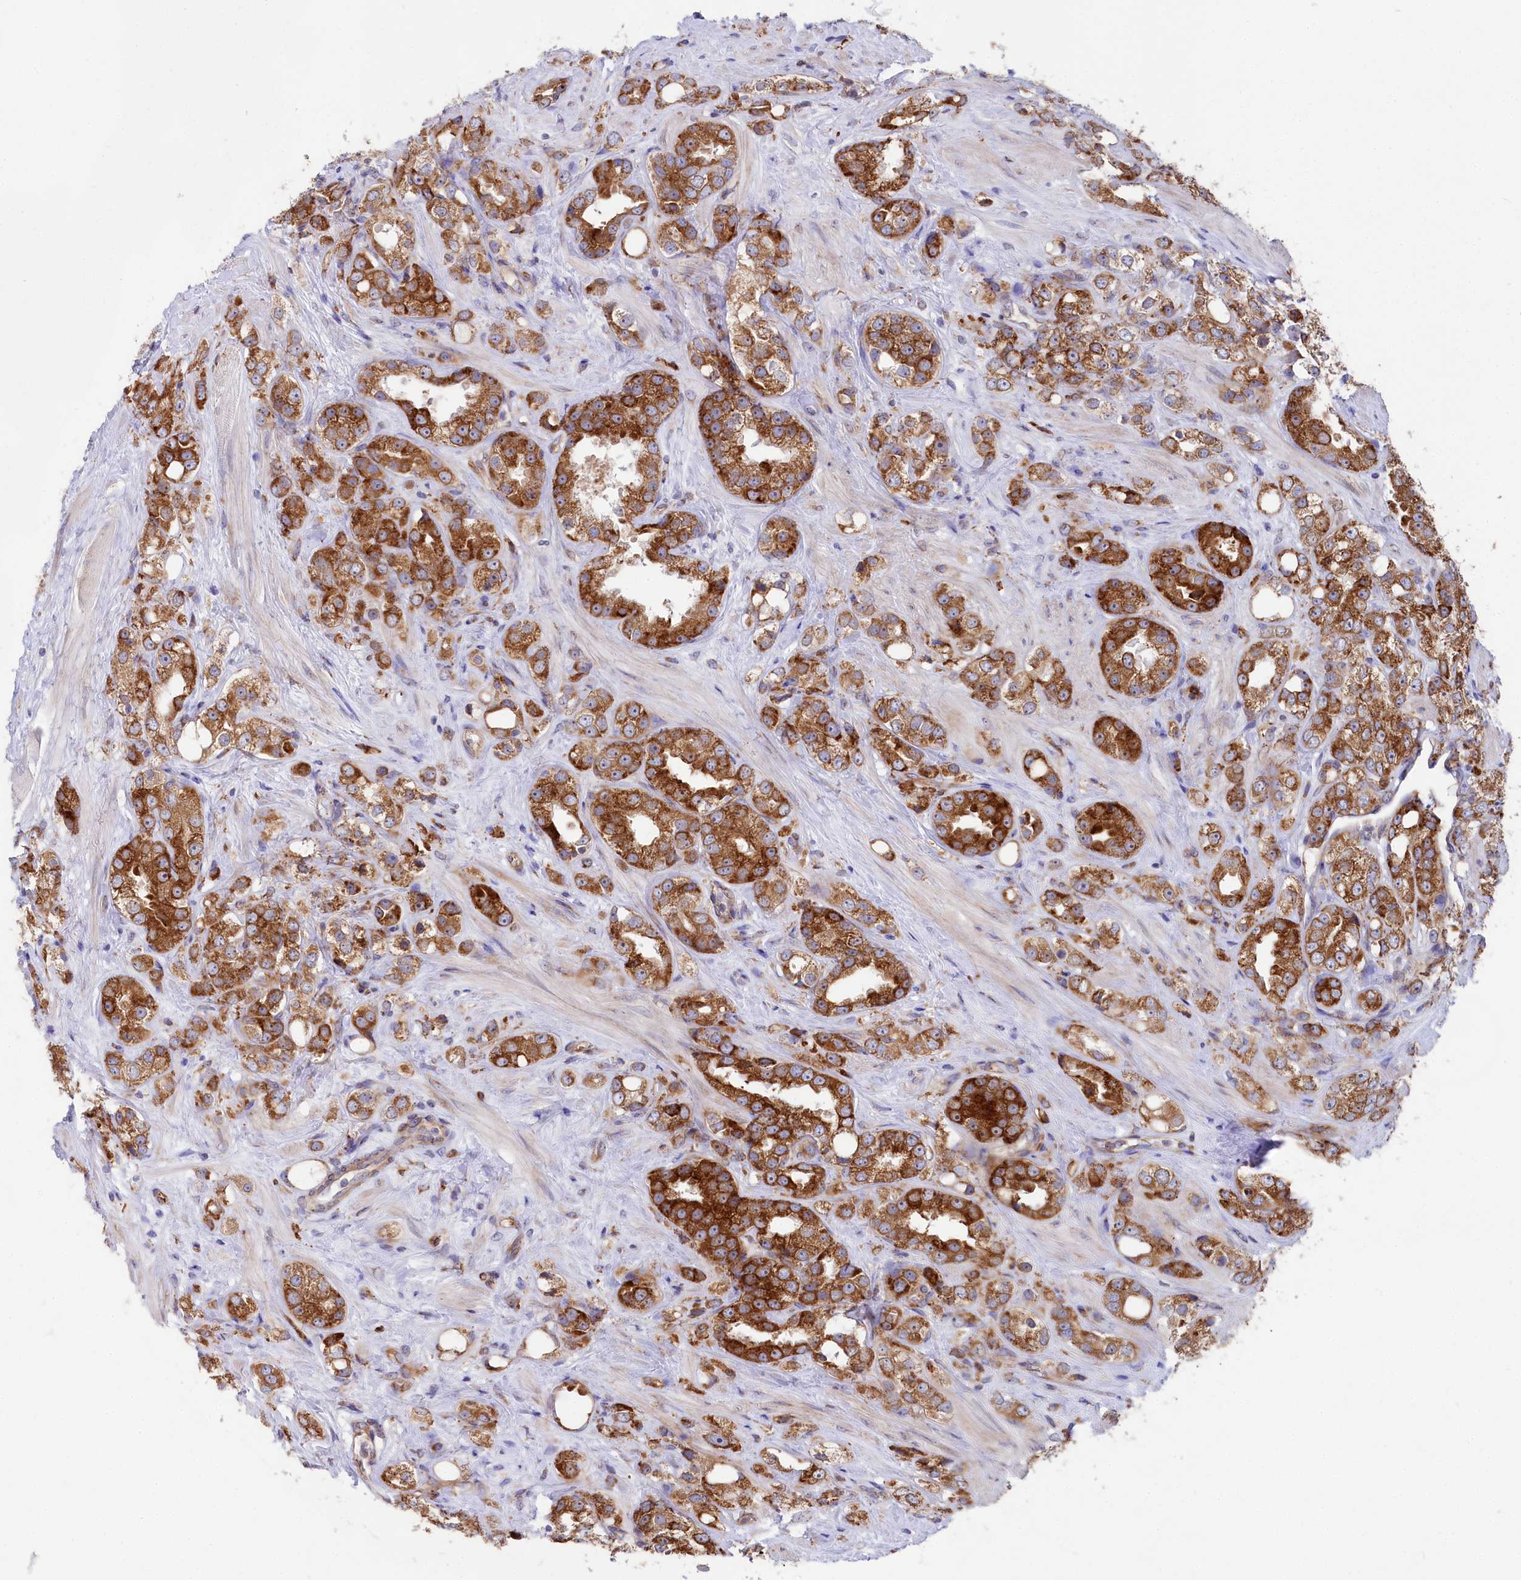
{"staining": {"intensity": "strong", "quantity": ">75%", "location": "cytoplasmic/membranous"}, "tissue": "prostate cancer", "cell_type": "Tumor cells", "image_type": "cancer", "snomed": [{"axis": "morphology", "description": "Adenocarcinoma, NOS"}, {"axis": "topography", "description": "Prostate"}], "caption": "About >75% of tumor cells in adenocarcinoma (prostate) demonstrate strong cytoplasmic/membranous protein positivity as visualized by brown immunohistochemical staining.", "gene": "CHID1", "patient": {"sex": "male", "age": 79}}